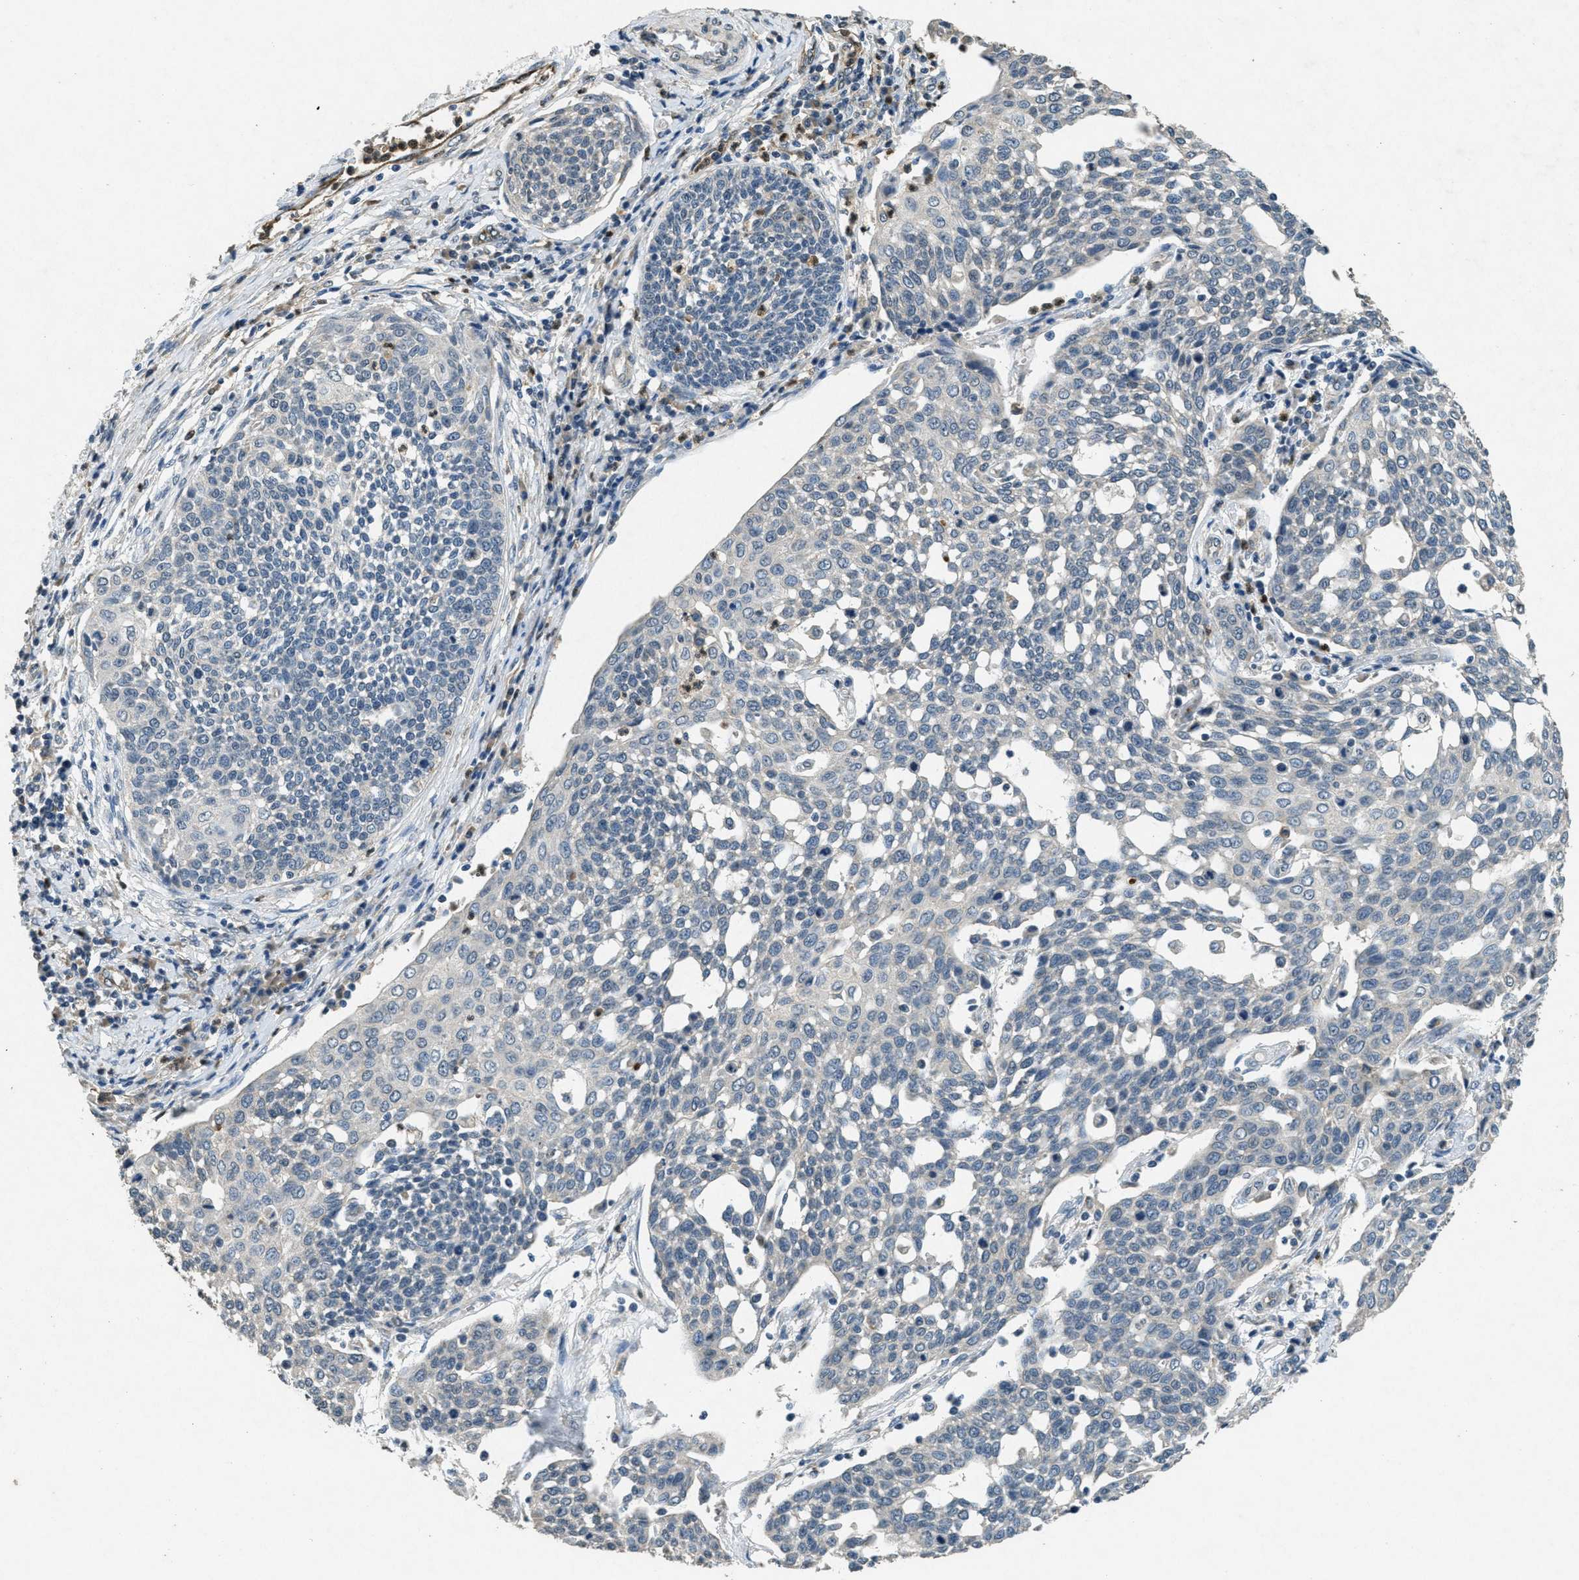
{"staining": {"intensity": "negative", "quantity": "none", "location": "none"}, "tissue": "cervical cancer", "cell_type": "Tumor cells", "image_type": "cancer", "snomed": [{"axis": "morphology", "description": "Squamous cell carcinoma, NOS"}, {"axis": "topography", "description": "Cervix"}], "caption": "Immunohistochemistry (IHC) of human cervical cancer (squamous cell carcinoma) reveals no positivity in tumor cells. (Immunohistochemistry, brightfield microscopy, high magnification).", "gene": "RAB3D", "patient": {"sex": "female", "age": 34}}